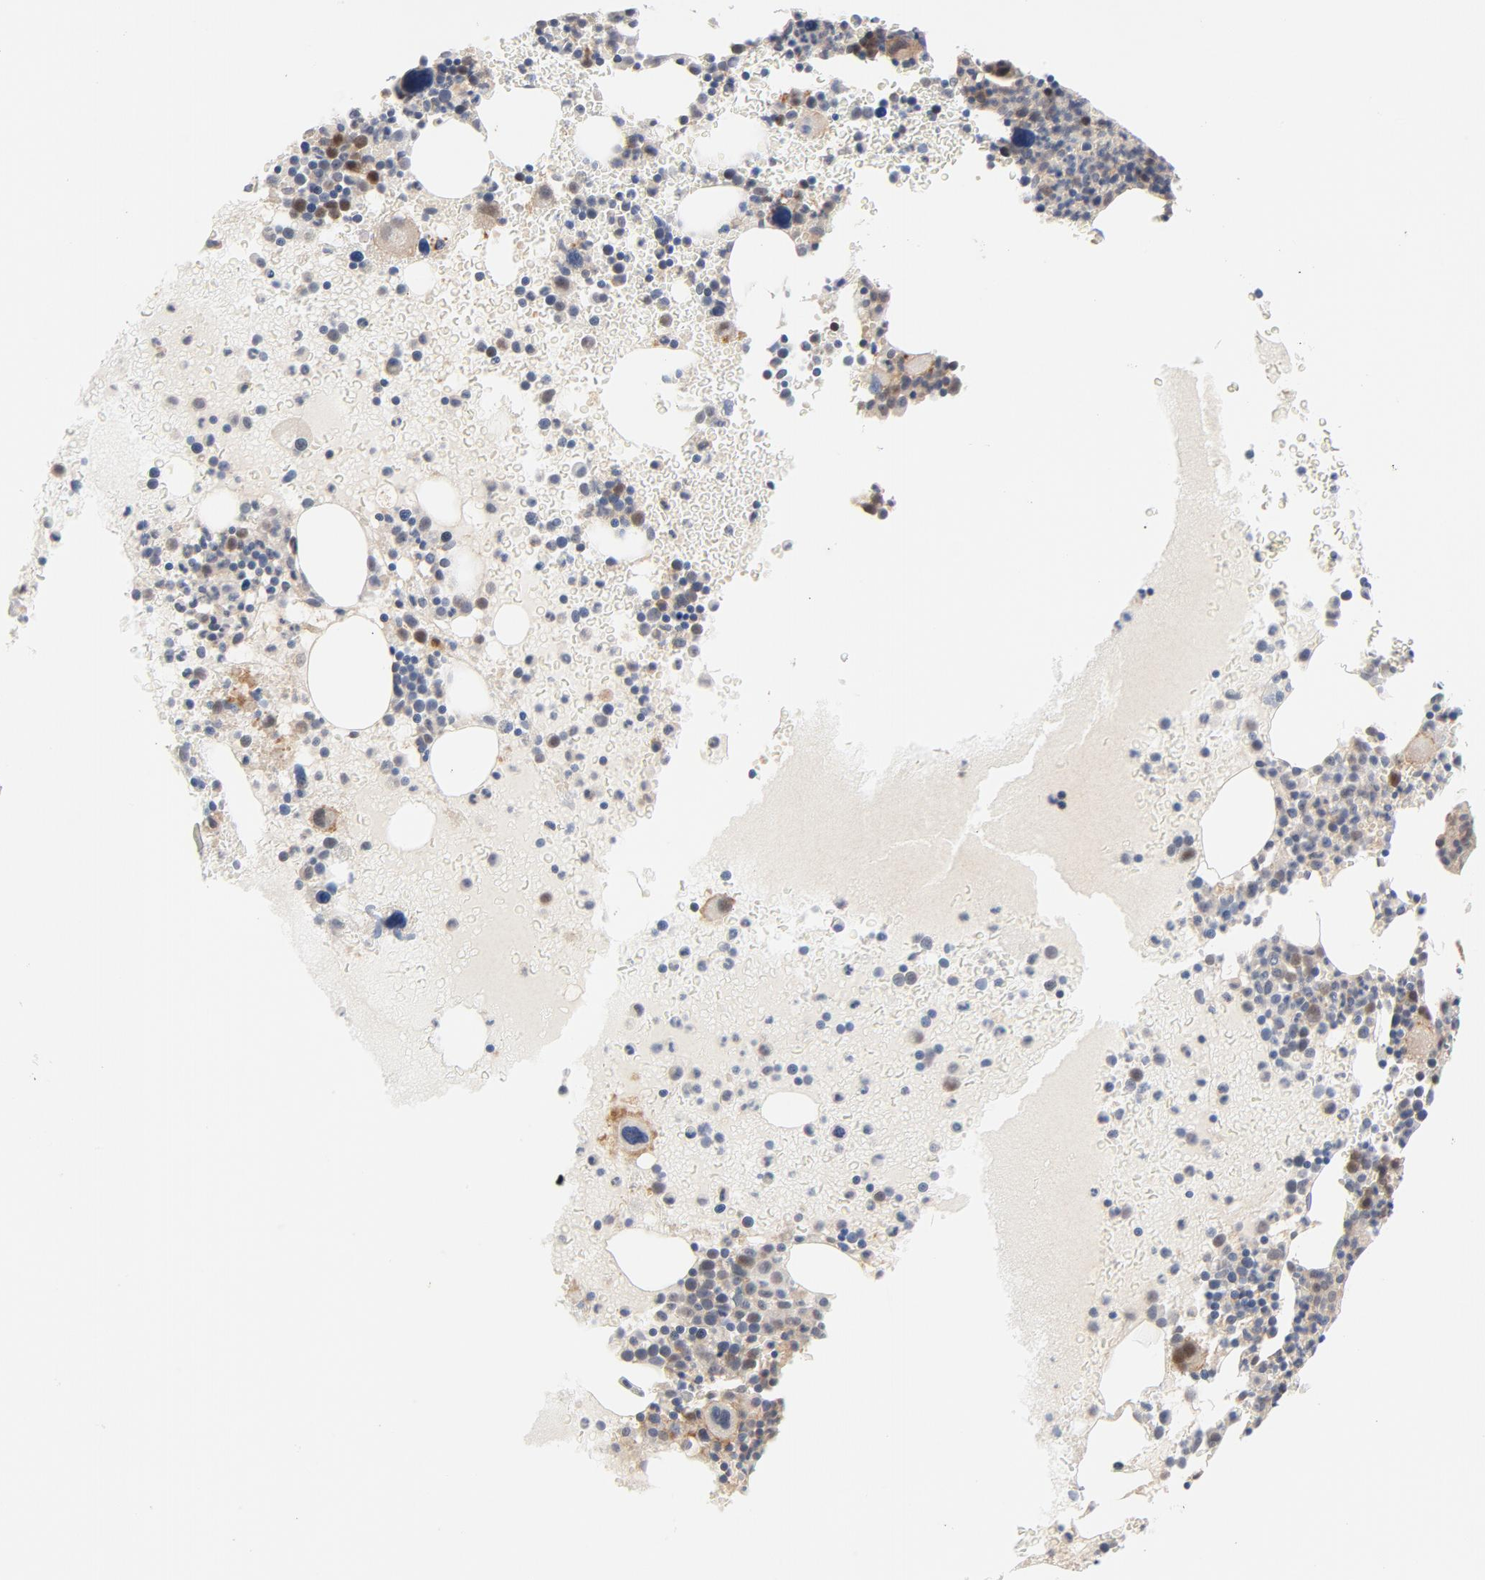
{"staining": {"intensity": "weak", "quantity": "<25%", "location": "cytoplasmic/membranous,nuclear"}, "tissue": "bone marrow", "cell_type": "Hematopoietic cells", "image_type": "normal", "snomed": [{"axis": "morphology", "description": "Normal tissue, NOS"}, {"axis": "topography", "description": "Bone marrow"}], "caption": "The image demonstrates no significant positivity in hematopoietic cells of bone marrow.", "gene": "UBL4A", "patient": {"sex": "male", "age": 68}}